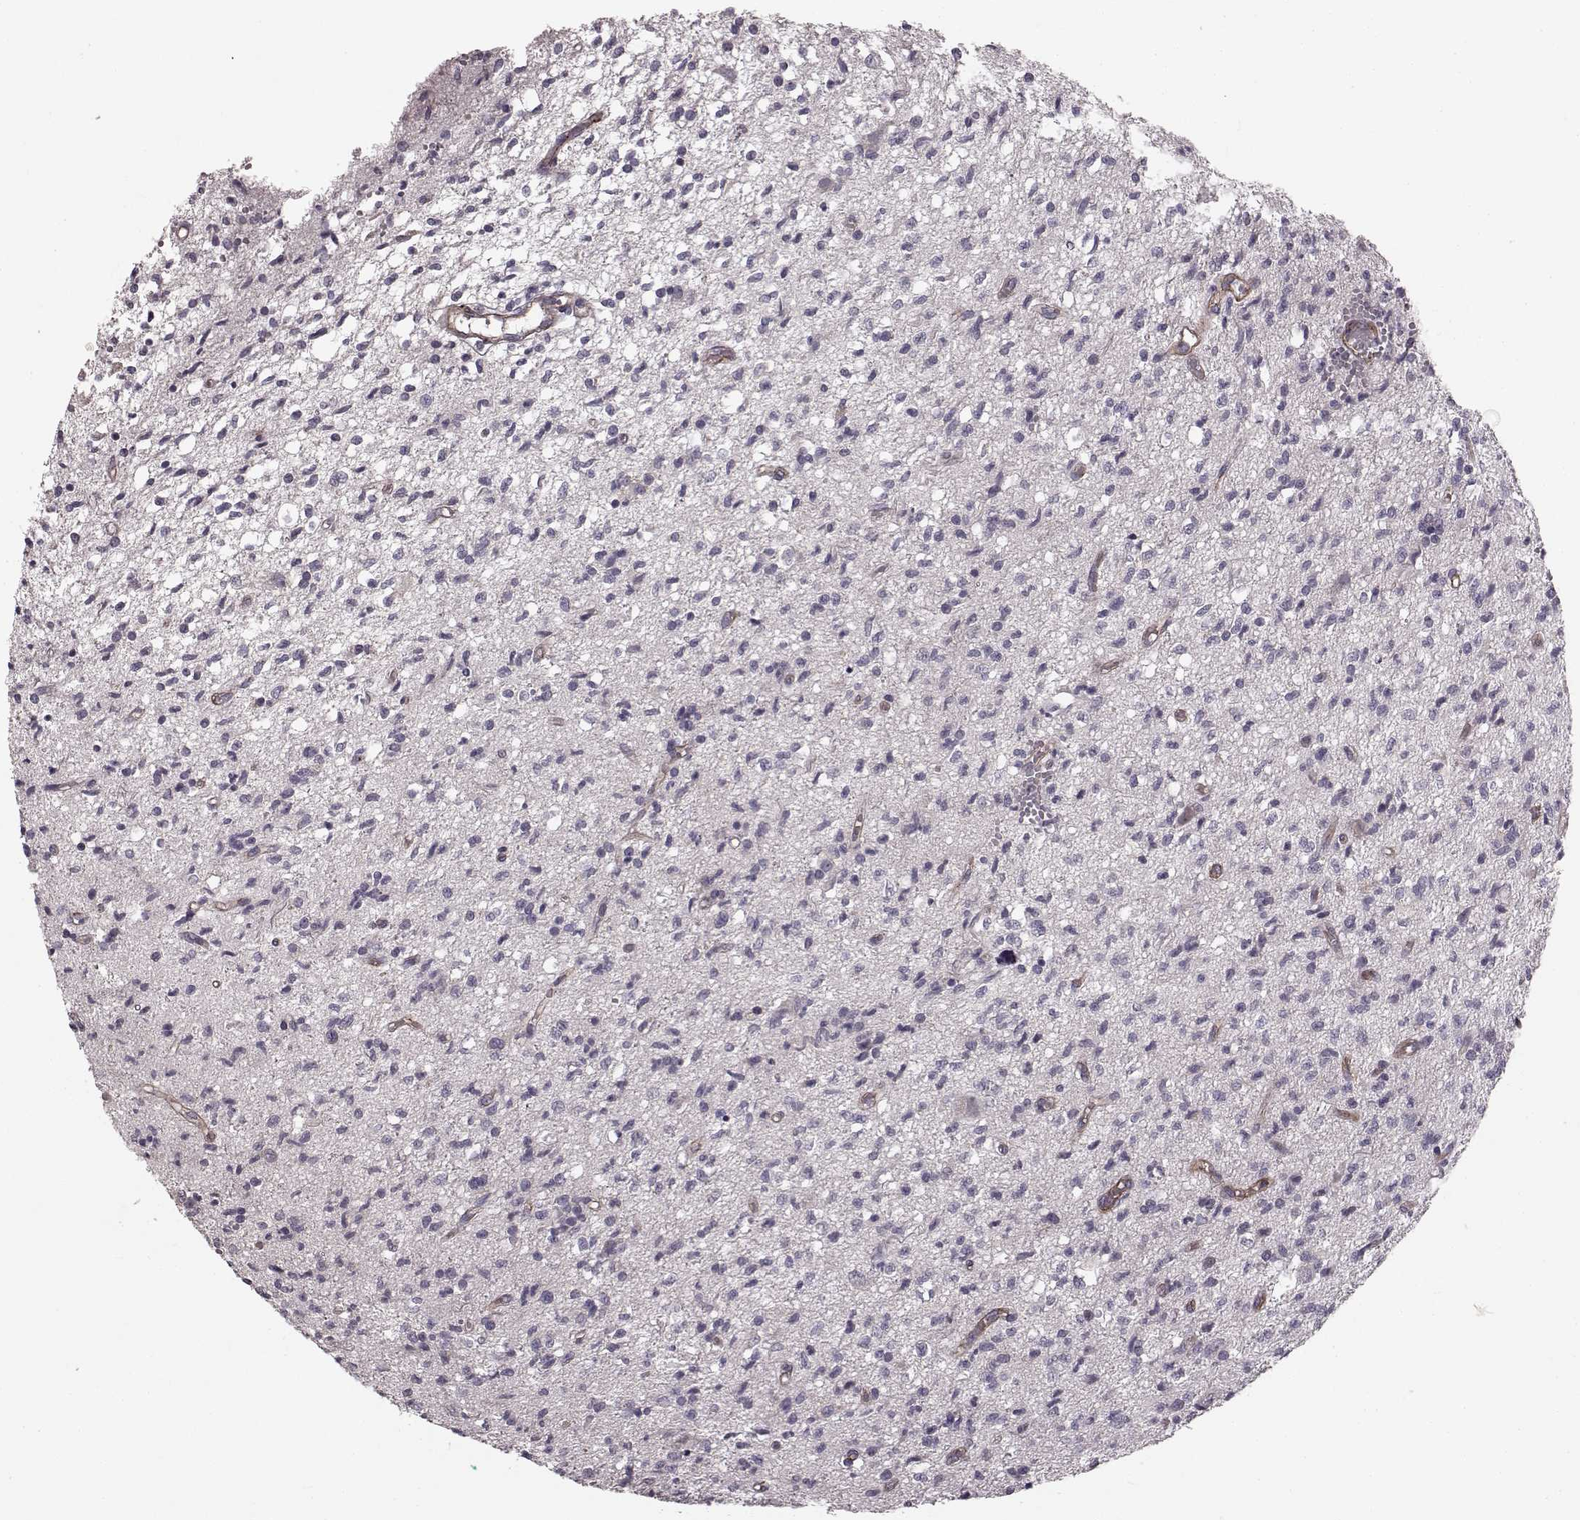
{"staining": {"intensity": "negative", "quantity": "none", "location": "none"}, "tissue": "glioma", "cell_type": "Tumor cells", "image_type": "cancer", "snomed": [{"axis": "morphology", "description": "Glioma, malignant, Low grade"}, {"axis": "topography", "description": "Brain"}], "caption": "Protein analysis of glioma demonstrates no significant staining in tumor cells.", "gene": "SLC22A18", "patient": {"sex": "male", "age": 64}}